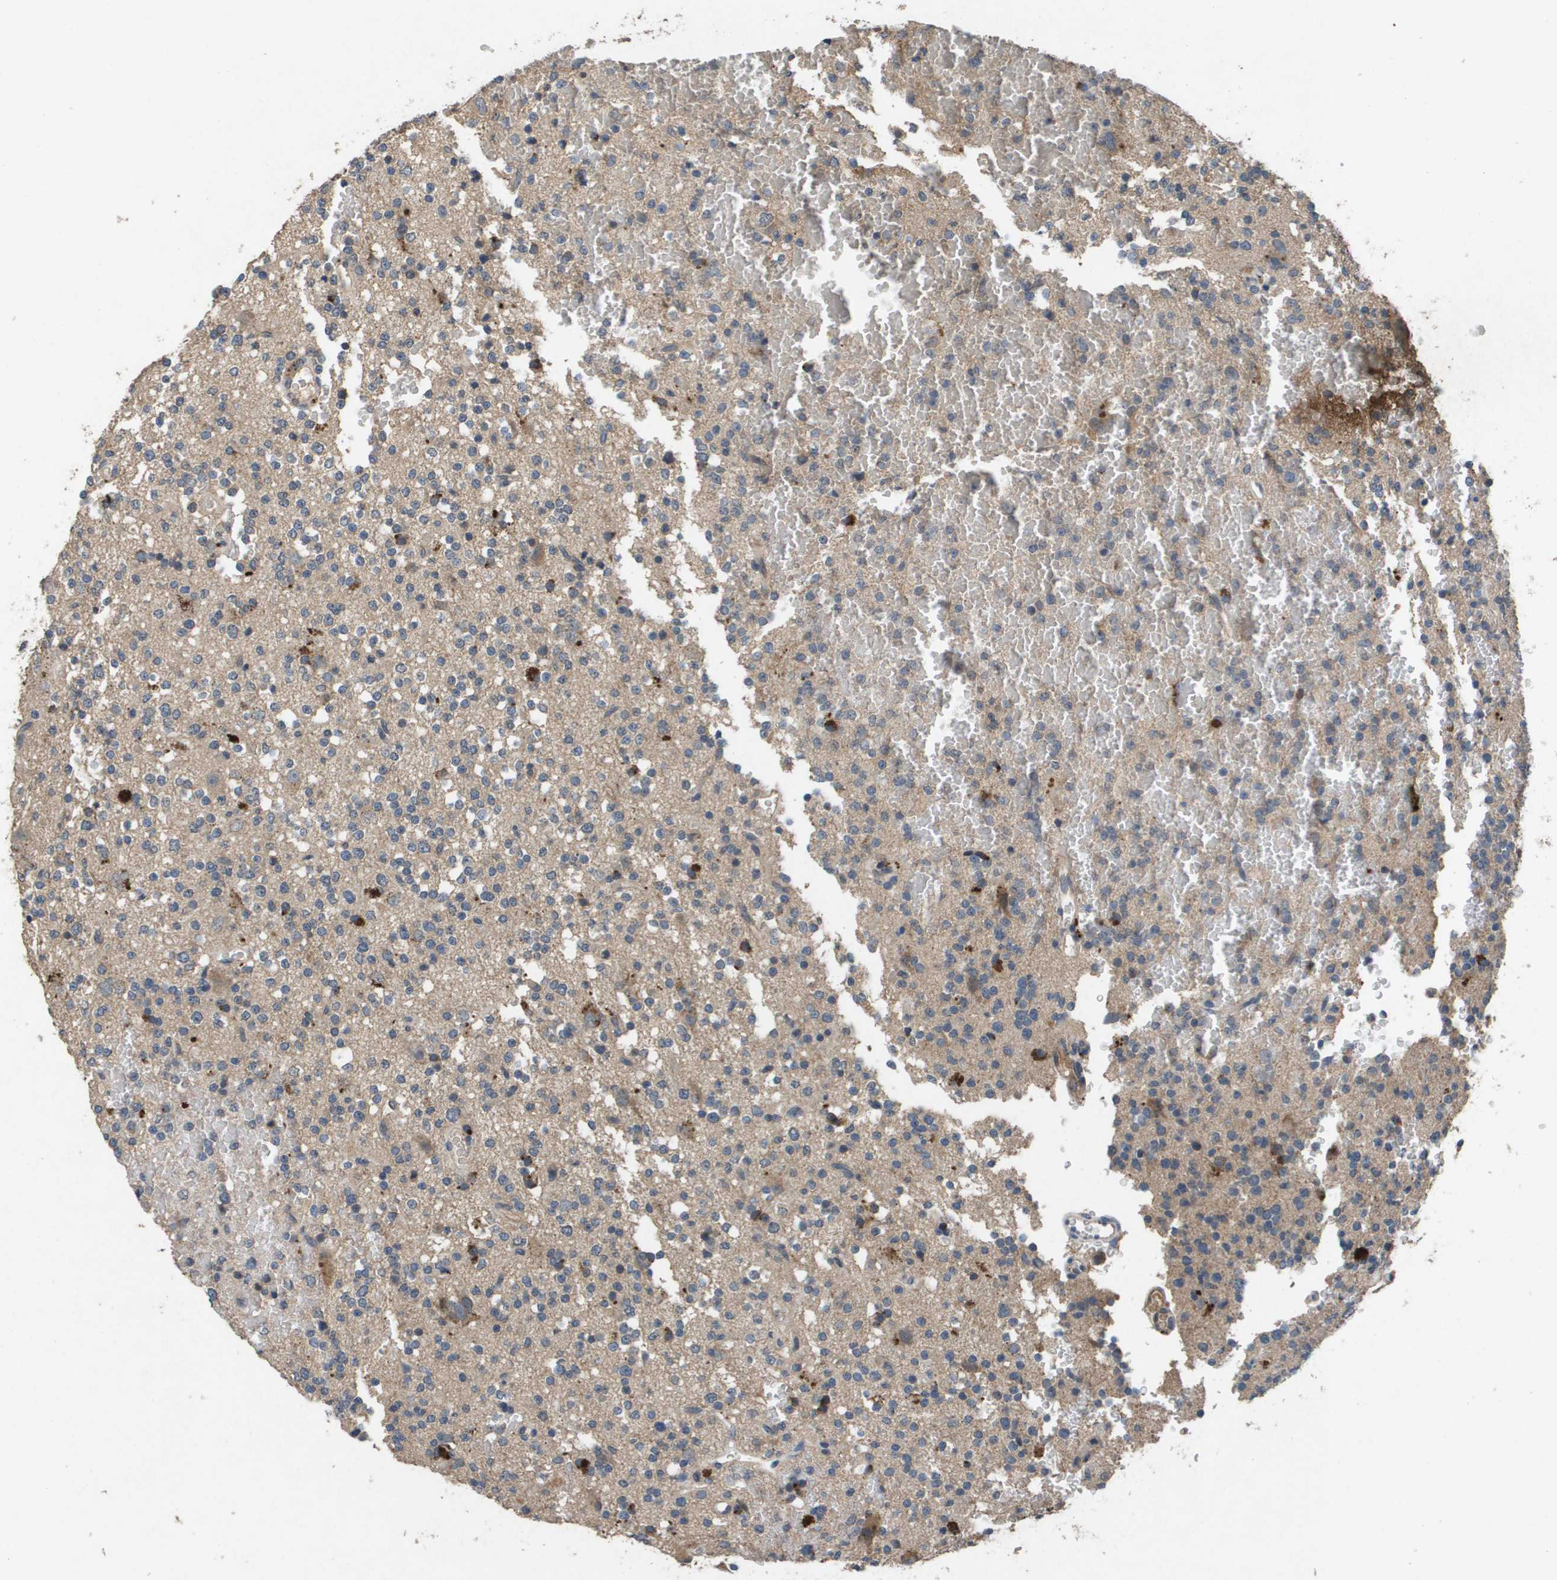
{"staining": {"intensity": "negative", "quantity": "none", "location": "none"}, "tissue": "glioma", "cell_type": "Tumor cells", "image_type": "cancer", "snomed": [{"axis": "morphology", "description": "Glioma, malignant, High grade"}, {"axis": "topography", "description": "Brain"}], "caption": "Immunohistochemistry (IHC) histopathology image of human malignant glioma (high-grade) stained for a protein (brown), which displays no staining in tumor cells.", "gene": "PROC", "patient": {"sex": "male", "age": 47}}